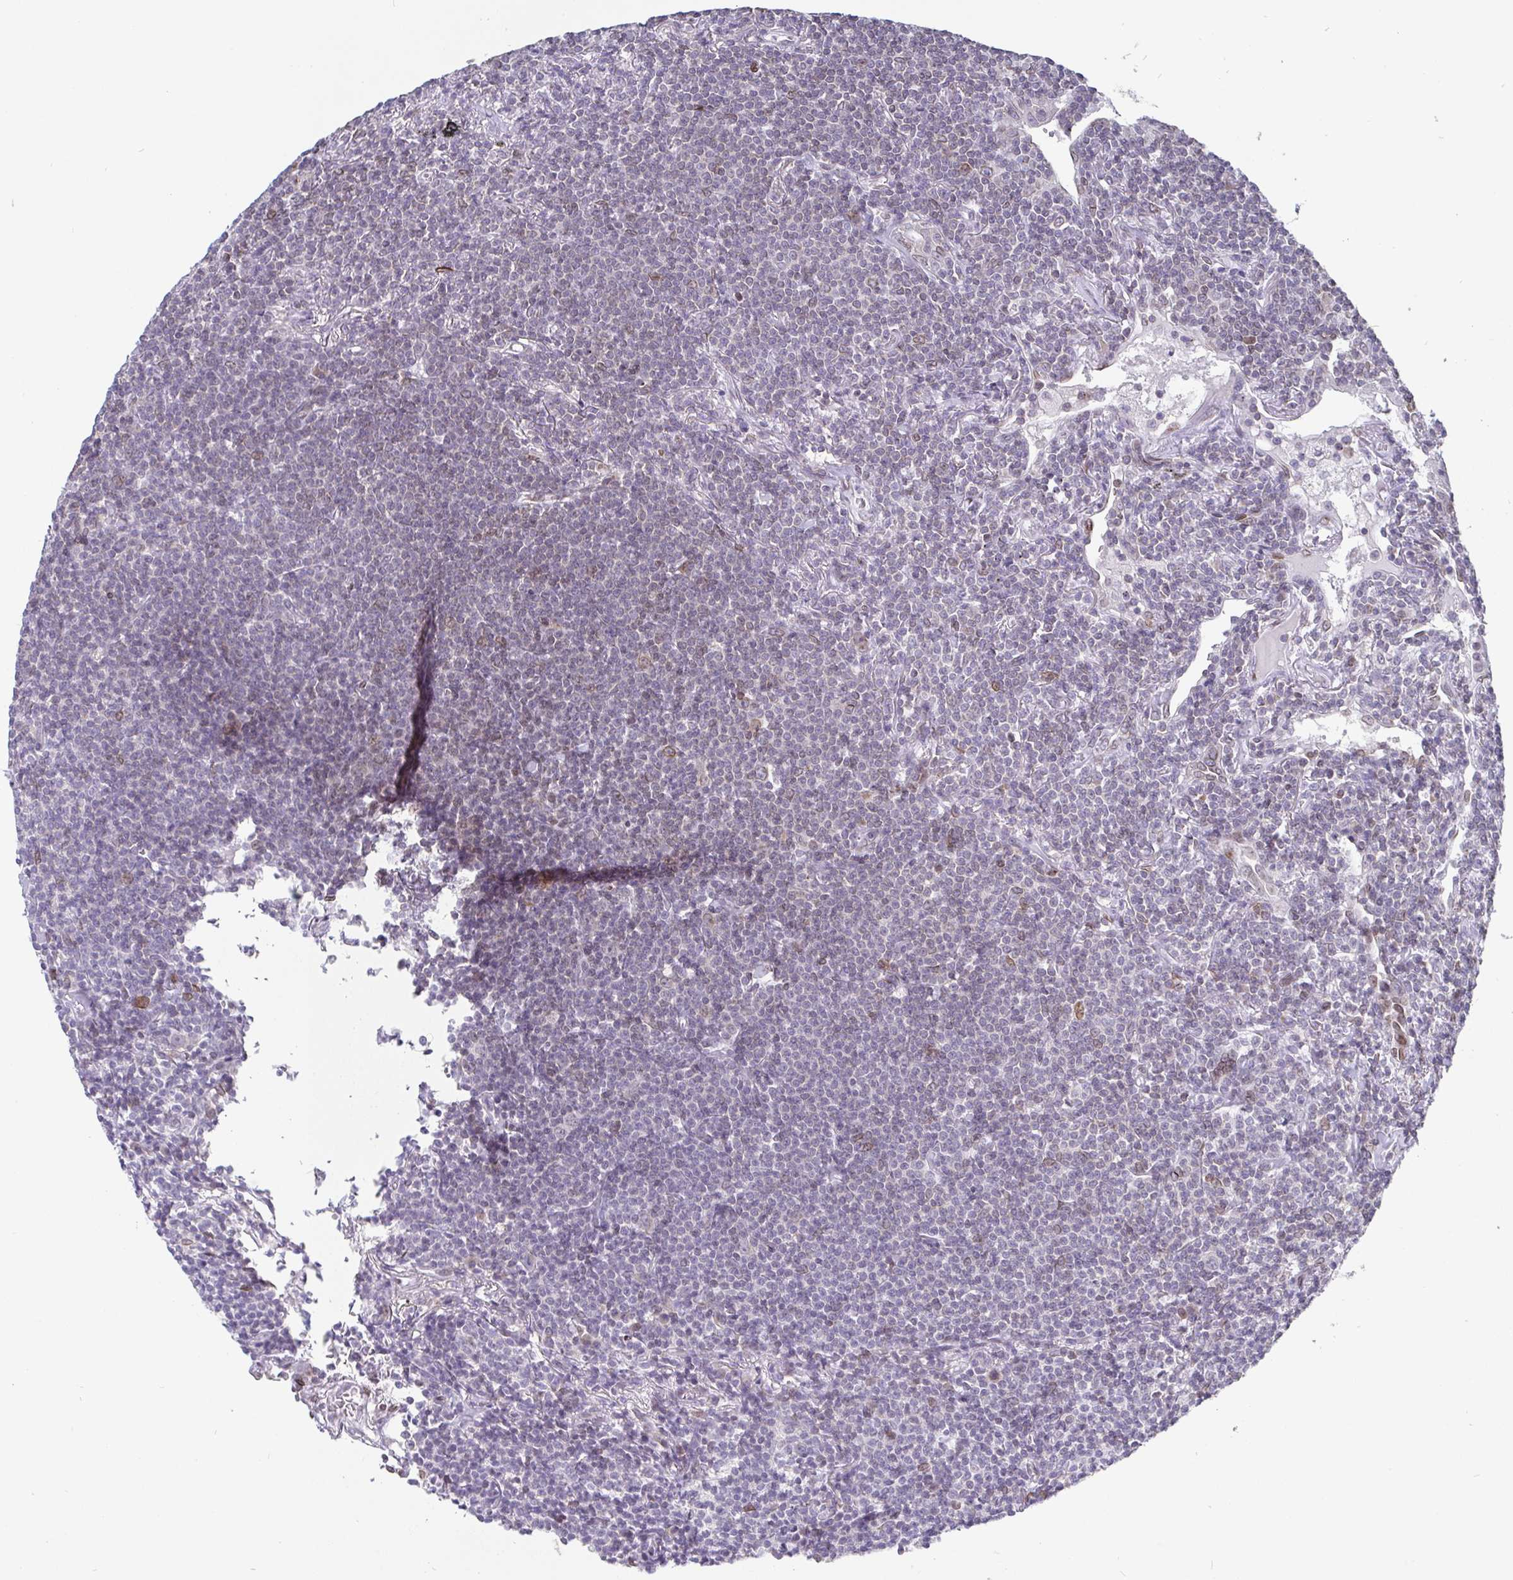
{"staining": {"intensity": "negative", "quantity": "none", "location": "none"}, "tissue": "lymphoma", "cell_type": "Tumor cells", "image_type": "cancer", "snomed": [{"axis": "morphology", "description": "Malignant lymphoma, non-Hodgkin's type, Low grade"}, {"axis": "topography", "description": "Lung"}], "caption": "This micrograph is of low-grade malignant lymphoma, non-Hodgkin's type stained with IHC to label a protein in brown with the nuclei are counter-stained blue. There is no positivity in tumor cells.", "gene": "EMD", "patient": {"sex": "female", "age": 71}}